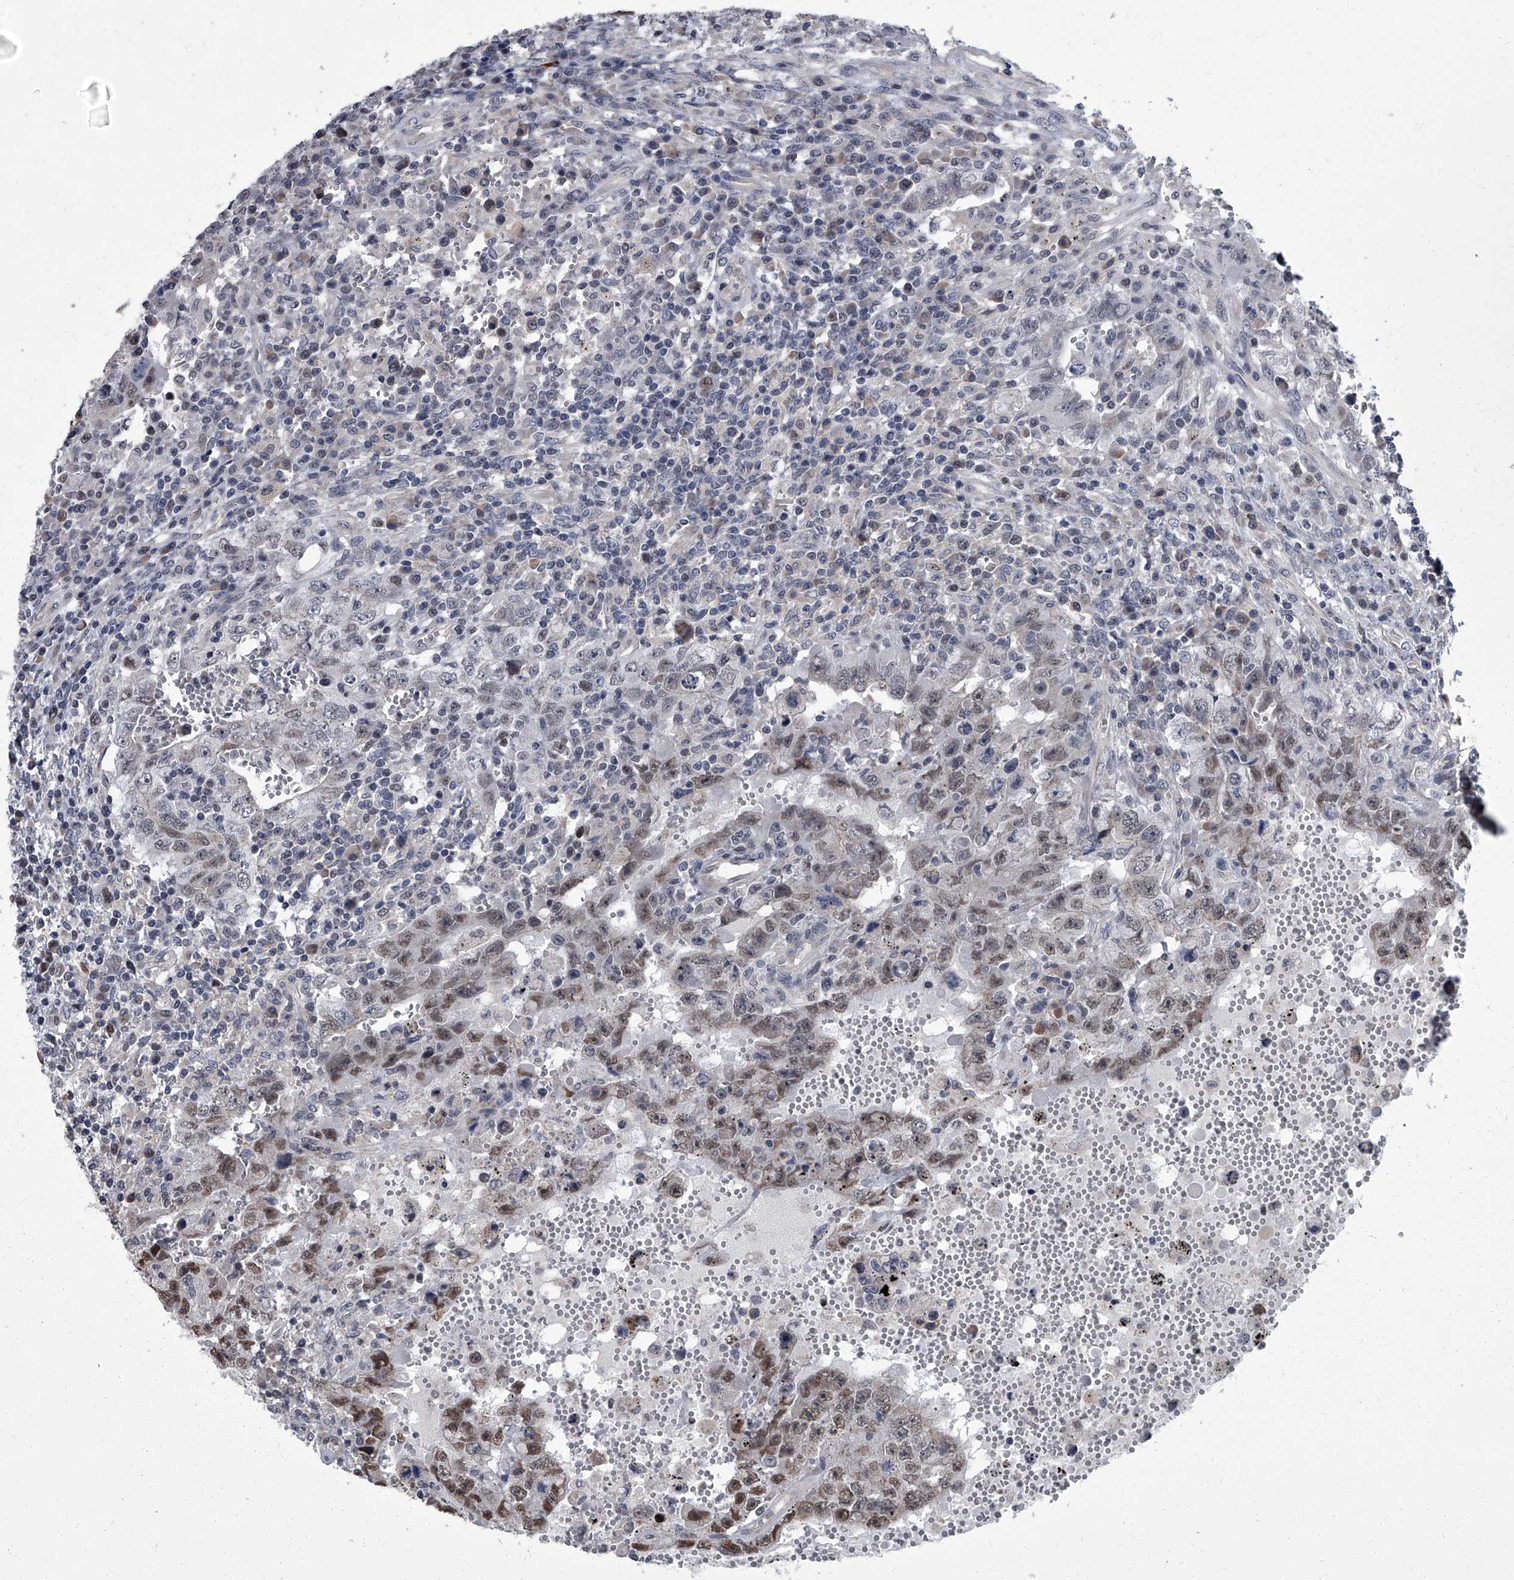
{"staining": {"intensity": "weak", "quantity": "25%-75%", "location": "nuclear"}, "tissue": "testis cancer", "cell_type": "Tumor cells", "image_type": "cancer", "snomed": [{"axis": "morphology", "description": "Carcinoma, Embryonal, NOS"}, {"axis": "topography", "description": "Testis"}], "caption": "There is low levels of weak nuclear staining in tumor cells of testis cancer, as demonstrated by immunohistochemical staining (brown color).", "gene": "ZNF274", "patient": {"sex": "male", "age": 26}}